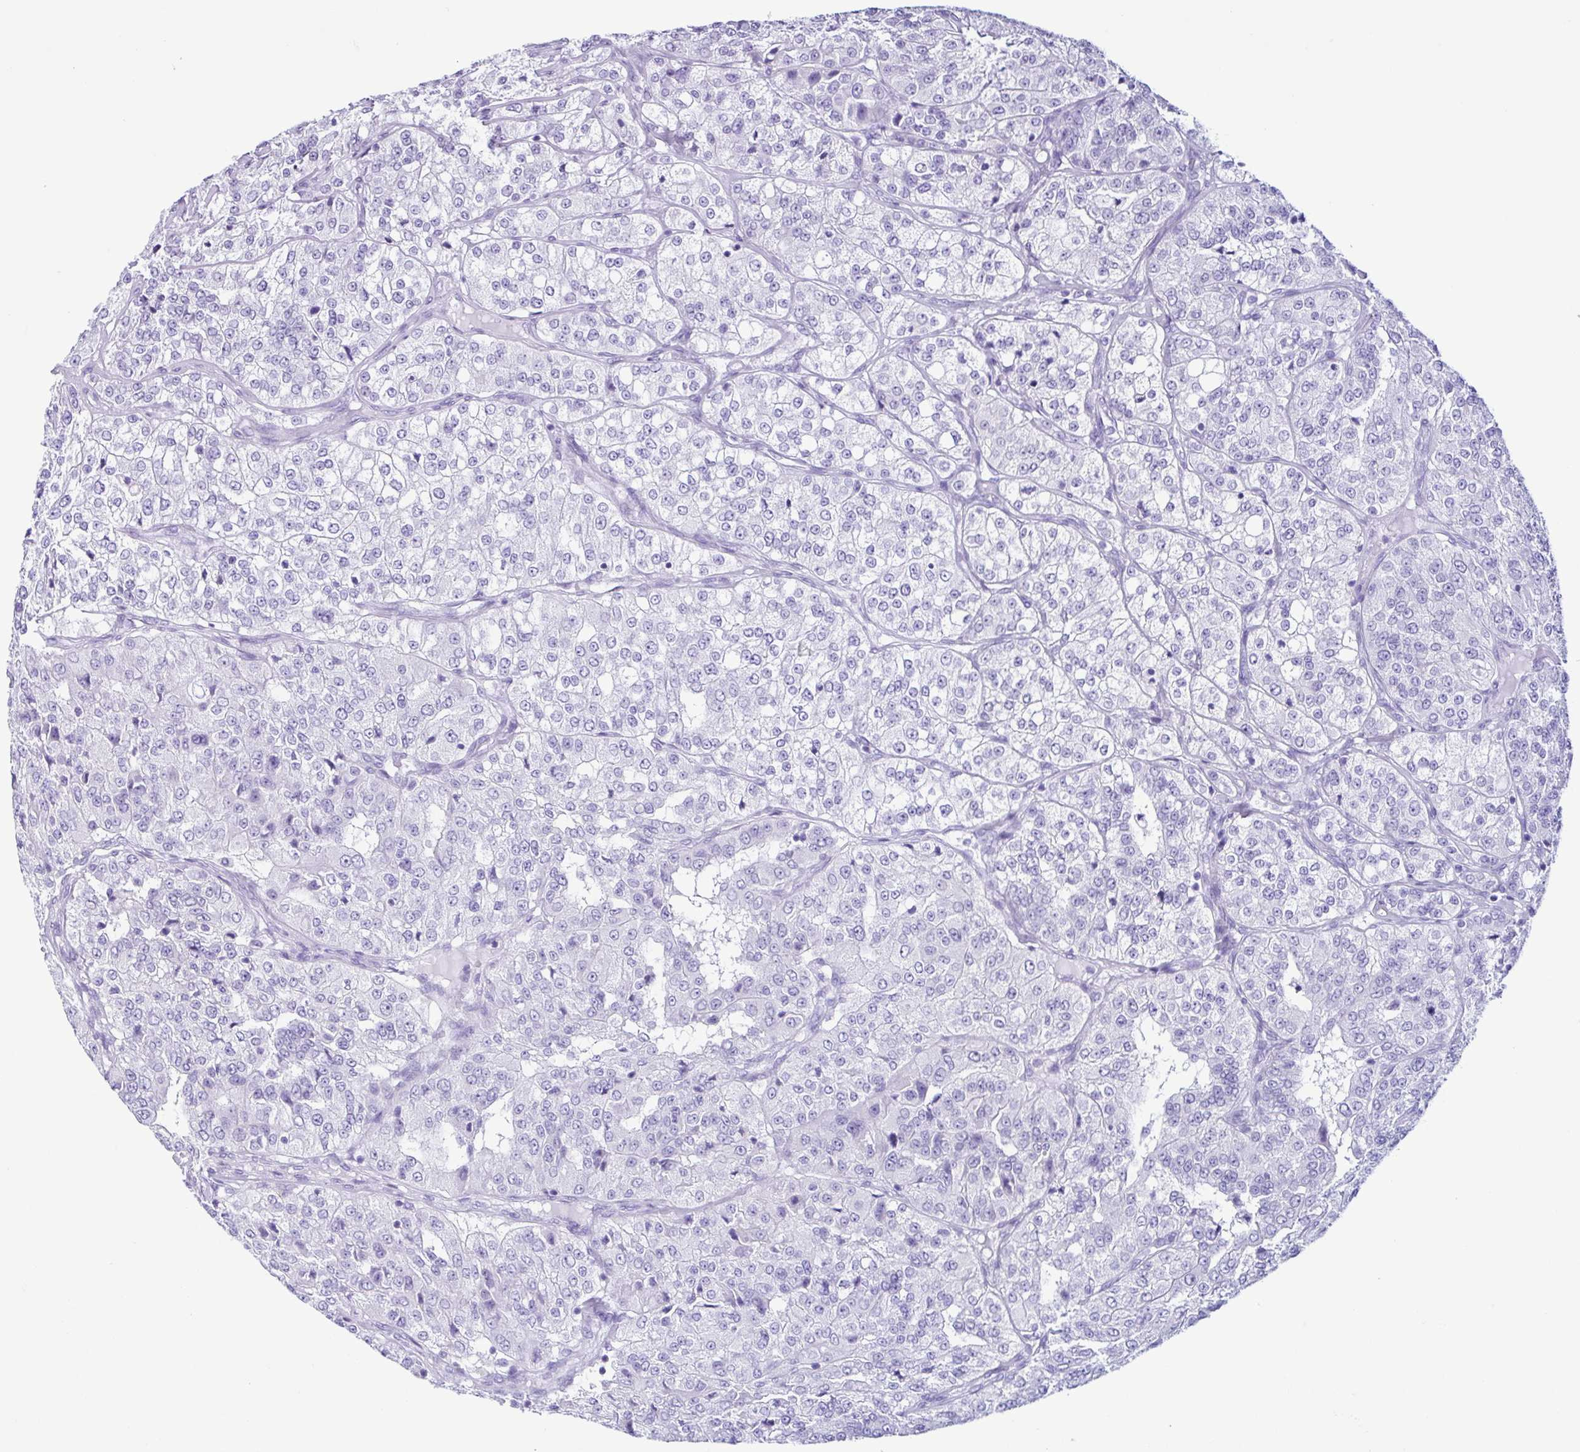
{"staining": {"intensity": "negative", "quantity": "none", "location": "none"}, "tissue": "renal cancer", "cell_type": "Tumor cells", "image_type": "cancer", "snomed": [{"axis": "morphology", "description": "Adenocarcinoma, NOS"}, {"axis": "topography", "description": "Kidney"}], "caption": "This is an immunohistochemistry (IHC) histopathology image of renal cancer (adenocarcinoma). There is no positivity in tumor cells.", "gene": "PIGF", "patient": {"sex": "female", "age": 63}}